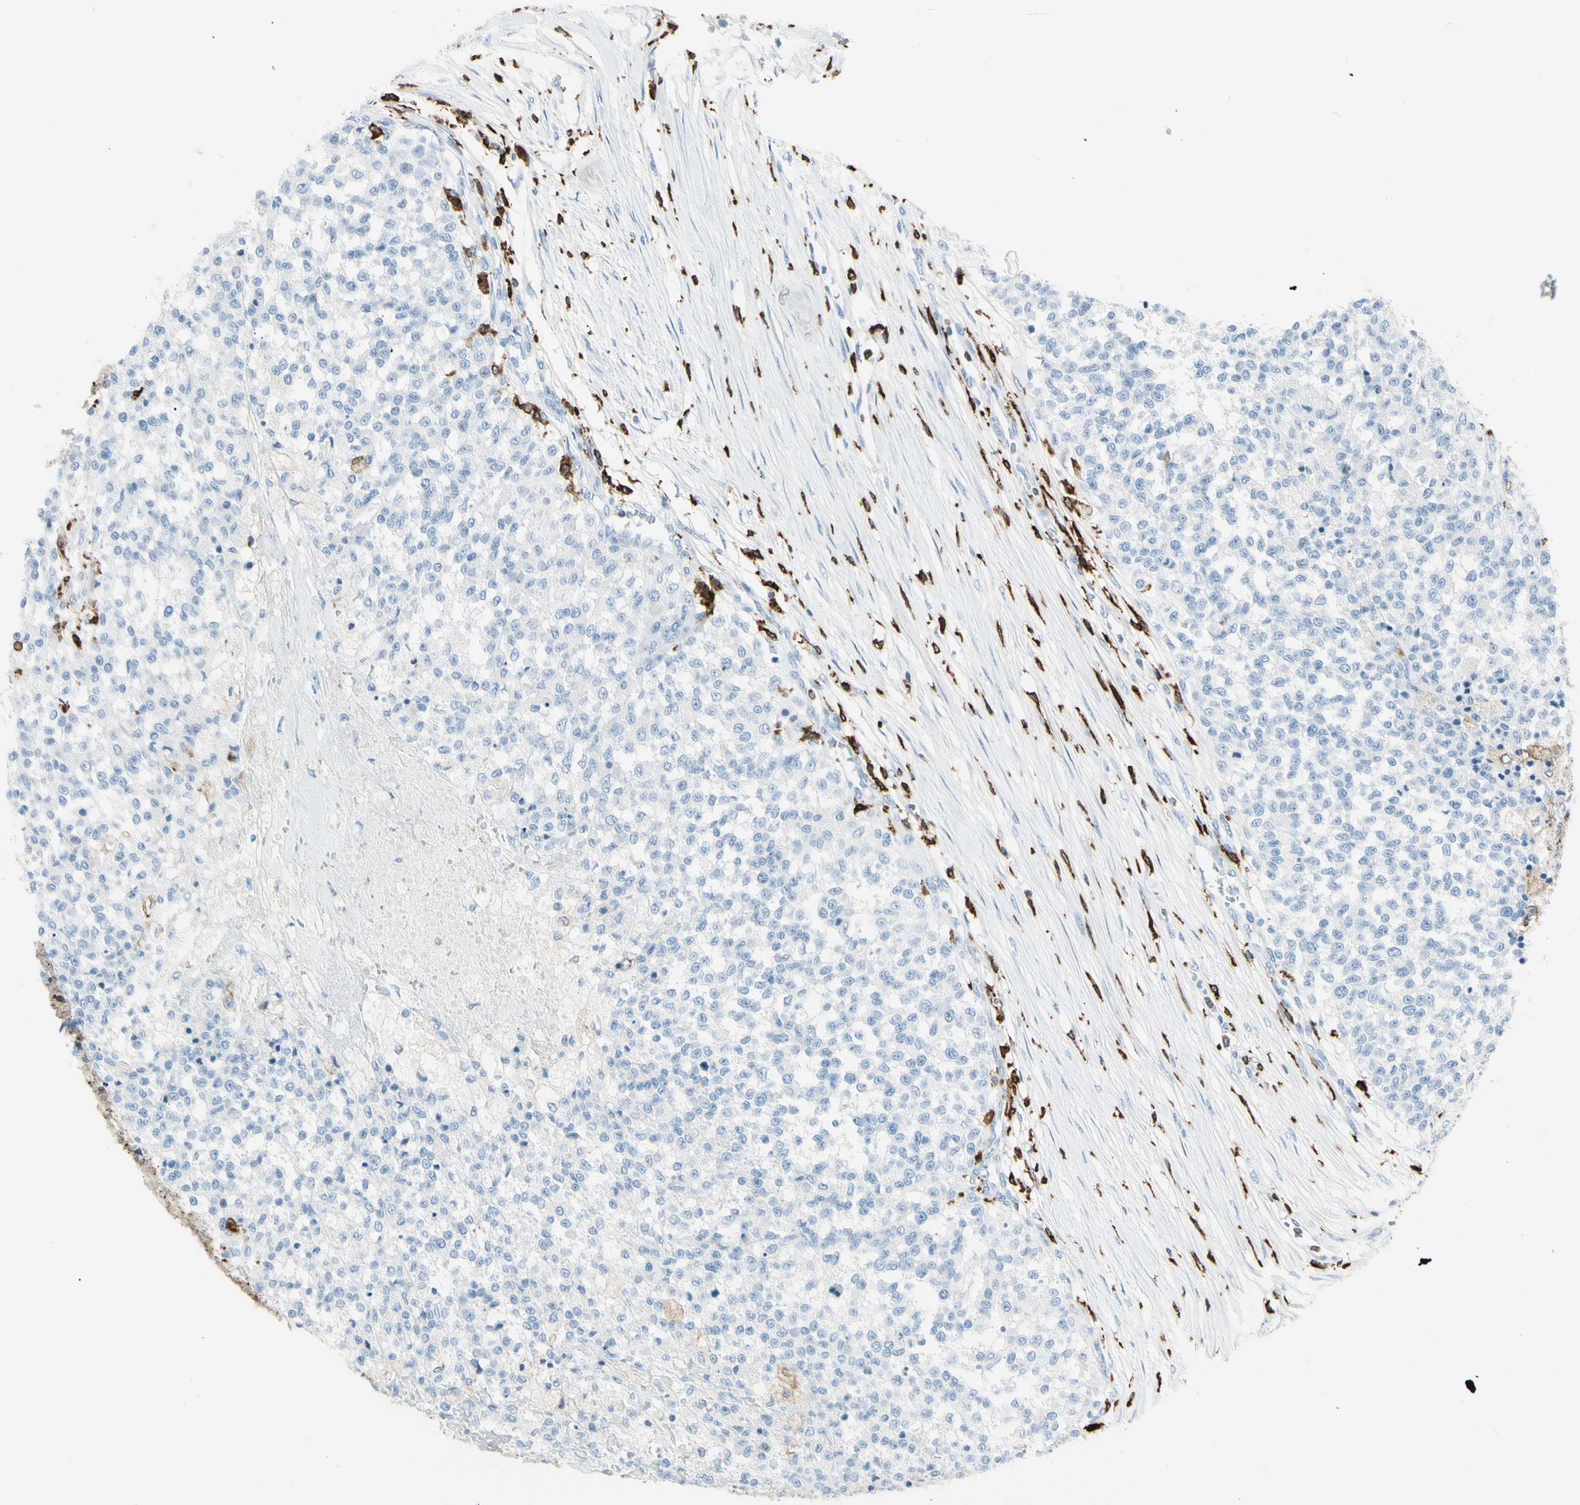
{"staining": {"intensity": "negative", "quantity": "none", "location": "none"}, "tissue": "testis cancer", "cell_type": "Tumor cells", "image_type": "cancer", "snomed": [{"axis": "morphology", "description": "Seminoma, NOS"}, {"axis": "topography", "description": "Testis"}], "caption": "IHC photomicrograph of neoplastic tissue: human seminoma (testis) stained with DAB (3,3'-diaminobenzidine) demonstrates no significant protein positivity in tumor cells.", "gene": "CD74", "patient": {"sex": "male", "age": 59}}